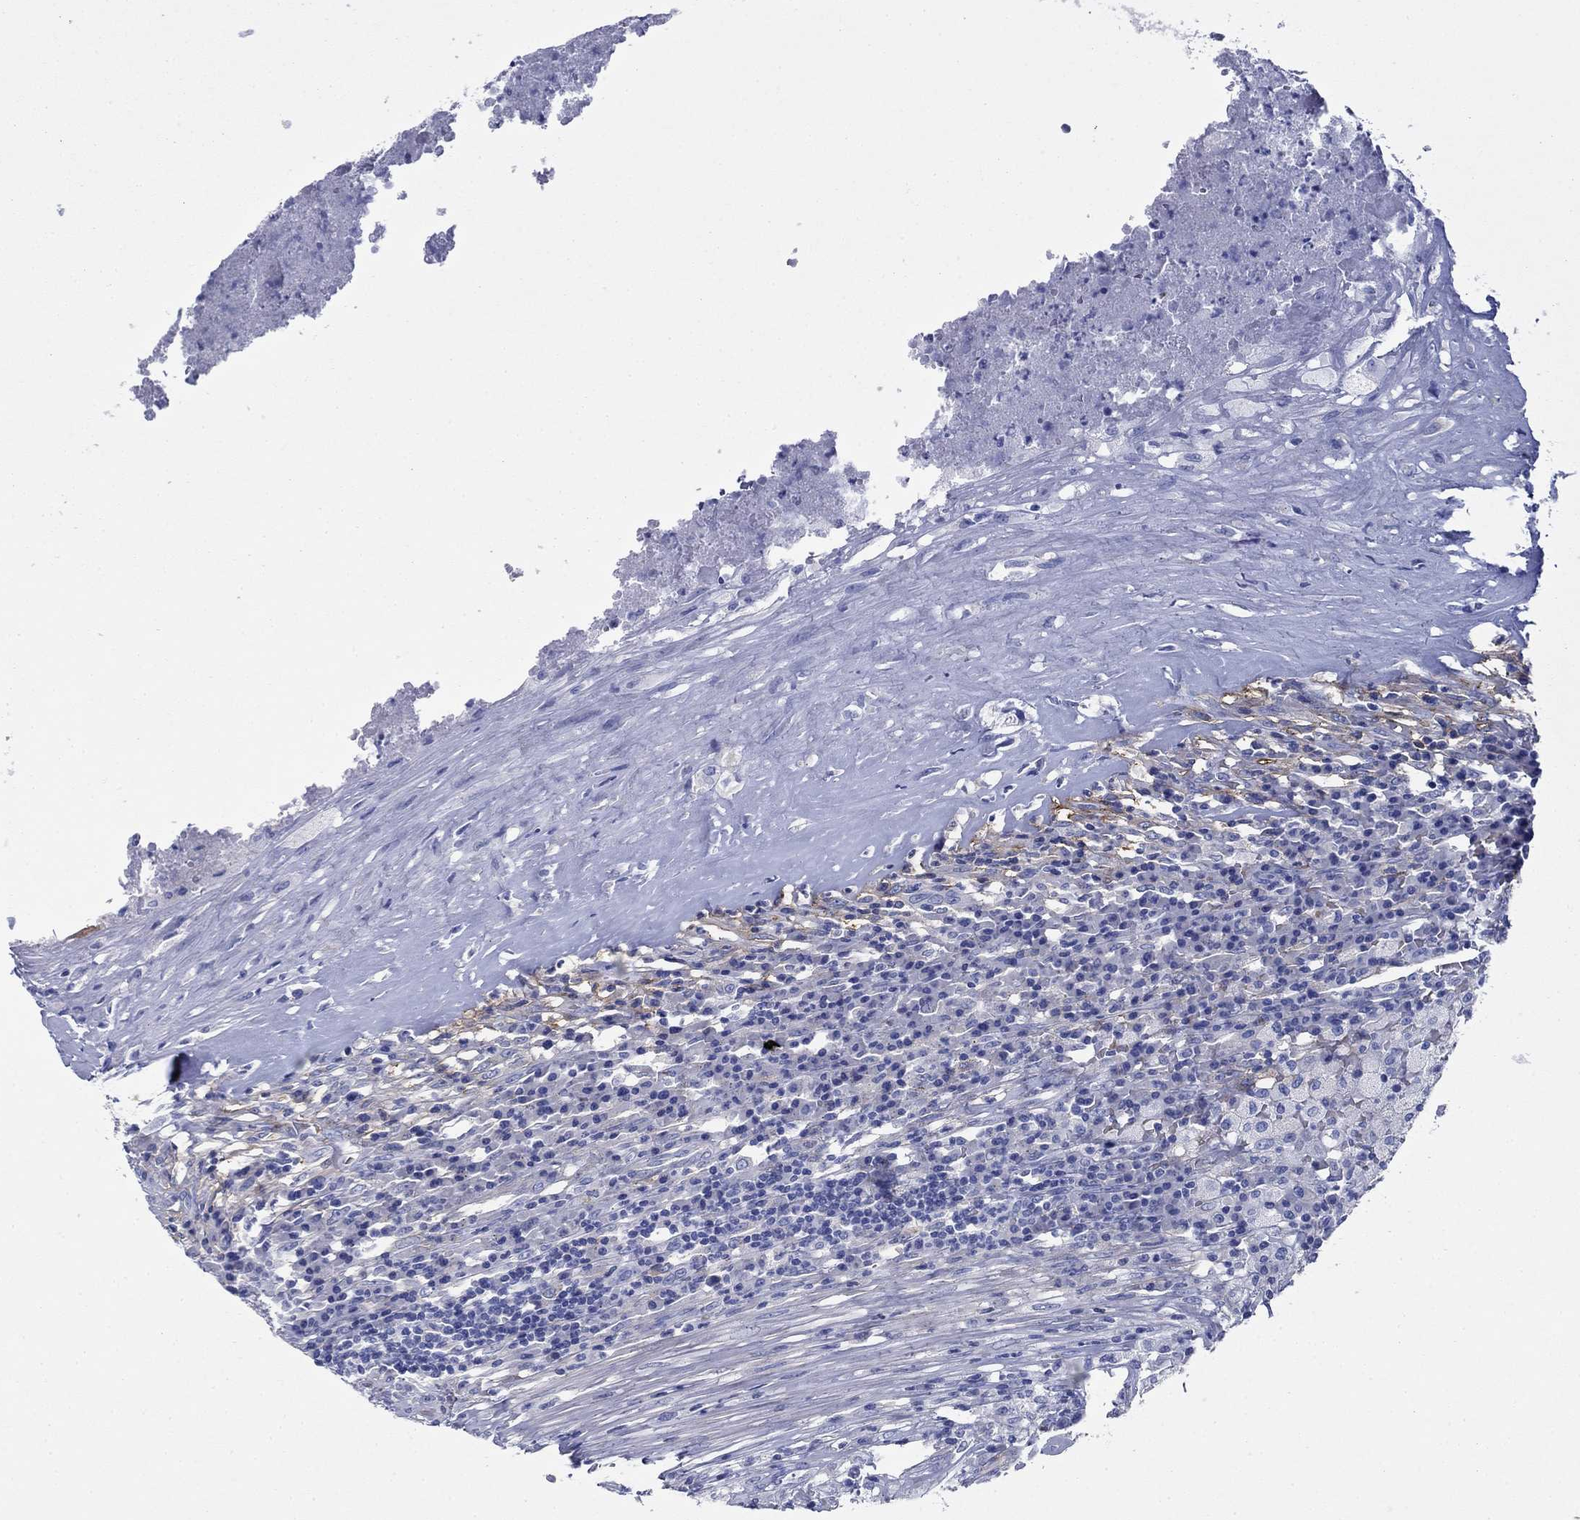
{"staining": {"intensity": "negative", "quantity": "none", "location": "none"}, "tissue": "testis cancer", "cell_type": "Tumor cells", "image_type": "cancer", "snomed": [{"axis": "morphology", "description": "Necrosis, NOS"}, {"axis": "morphology", "description": "Carcinoma, Embryonal, NOS"}, {"axis": "topography", "description": "Testis"}], "caption": "This is a photomicrograph of immunohistochemistry staining of testis cancer, which shows no expression in tumor cells.", "gene": "GPC1", "patient": {"sex": "male", "age": 19}}